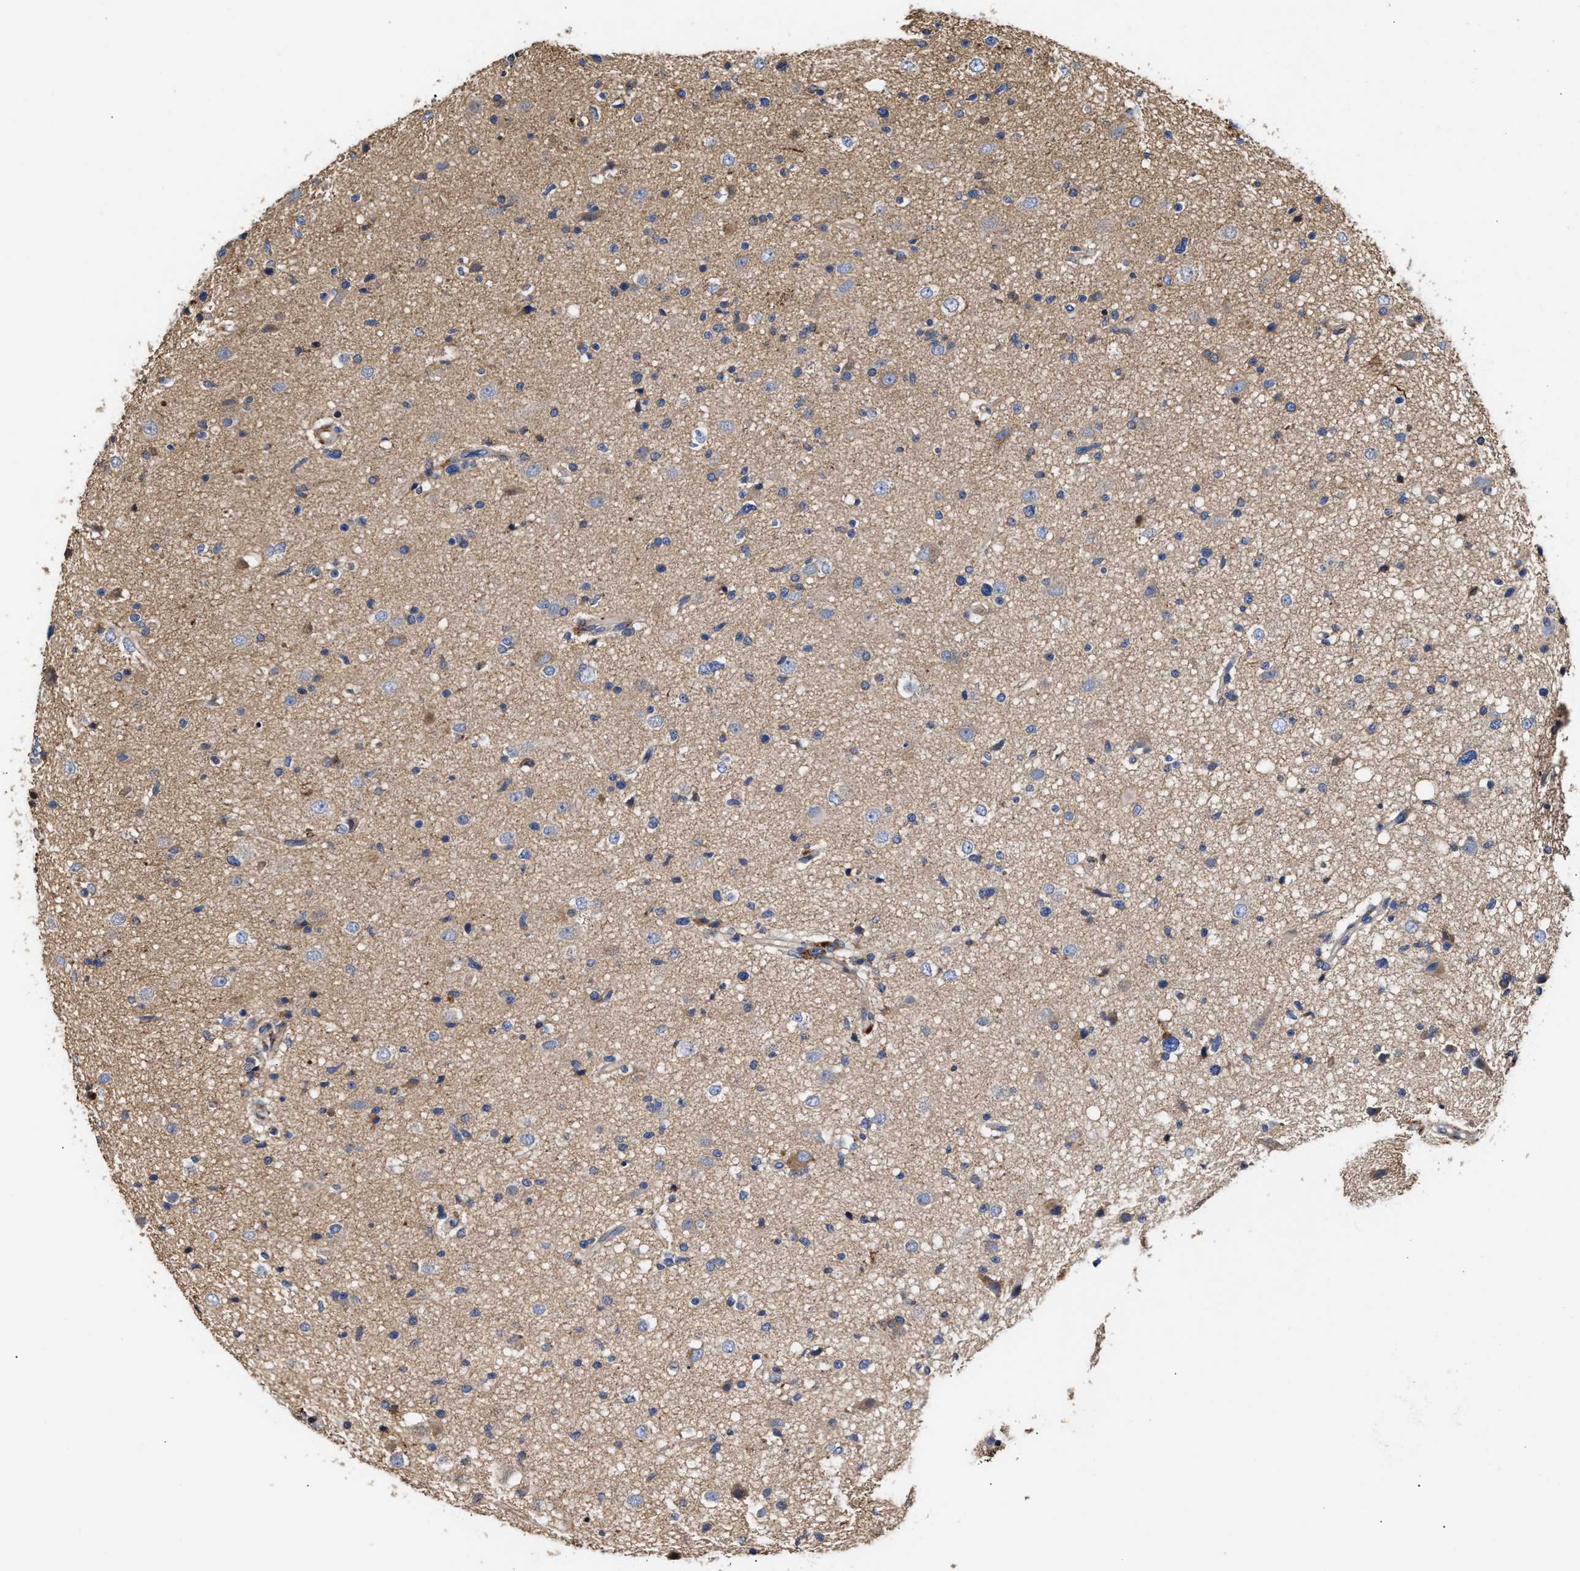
{"staining": {"intensity": "negative", "quantity": "none", "location": "none"}, "tissue": "glioma", "cell_type": "Tumor cells", "image_type": "cancer", "snomed": [{"axis": "morphology", "description": "Glioma, malignant, High grade"}, {"axis": "topography", "description": "Brain"}], "caption": "Immunohistochemistry photomicrograph of human glioma stained for a protein (brown), which demonstrates no expression in tumor cells.", "gene": "MALSU1", "patient": {"sex": "male", "age": 33}}